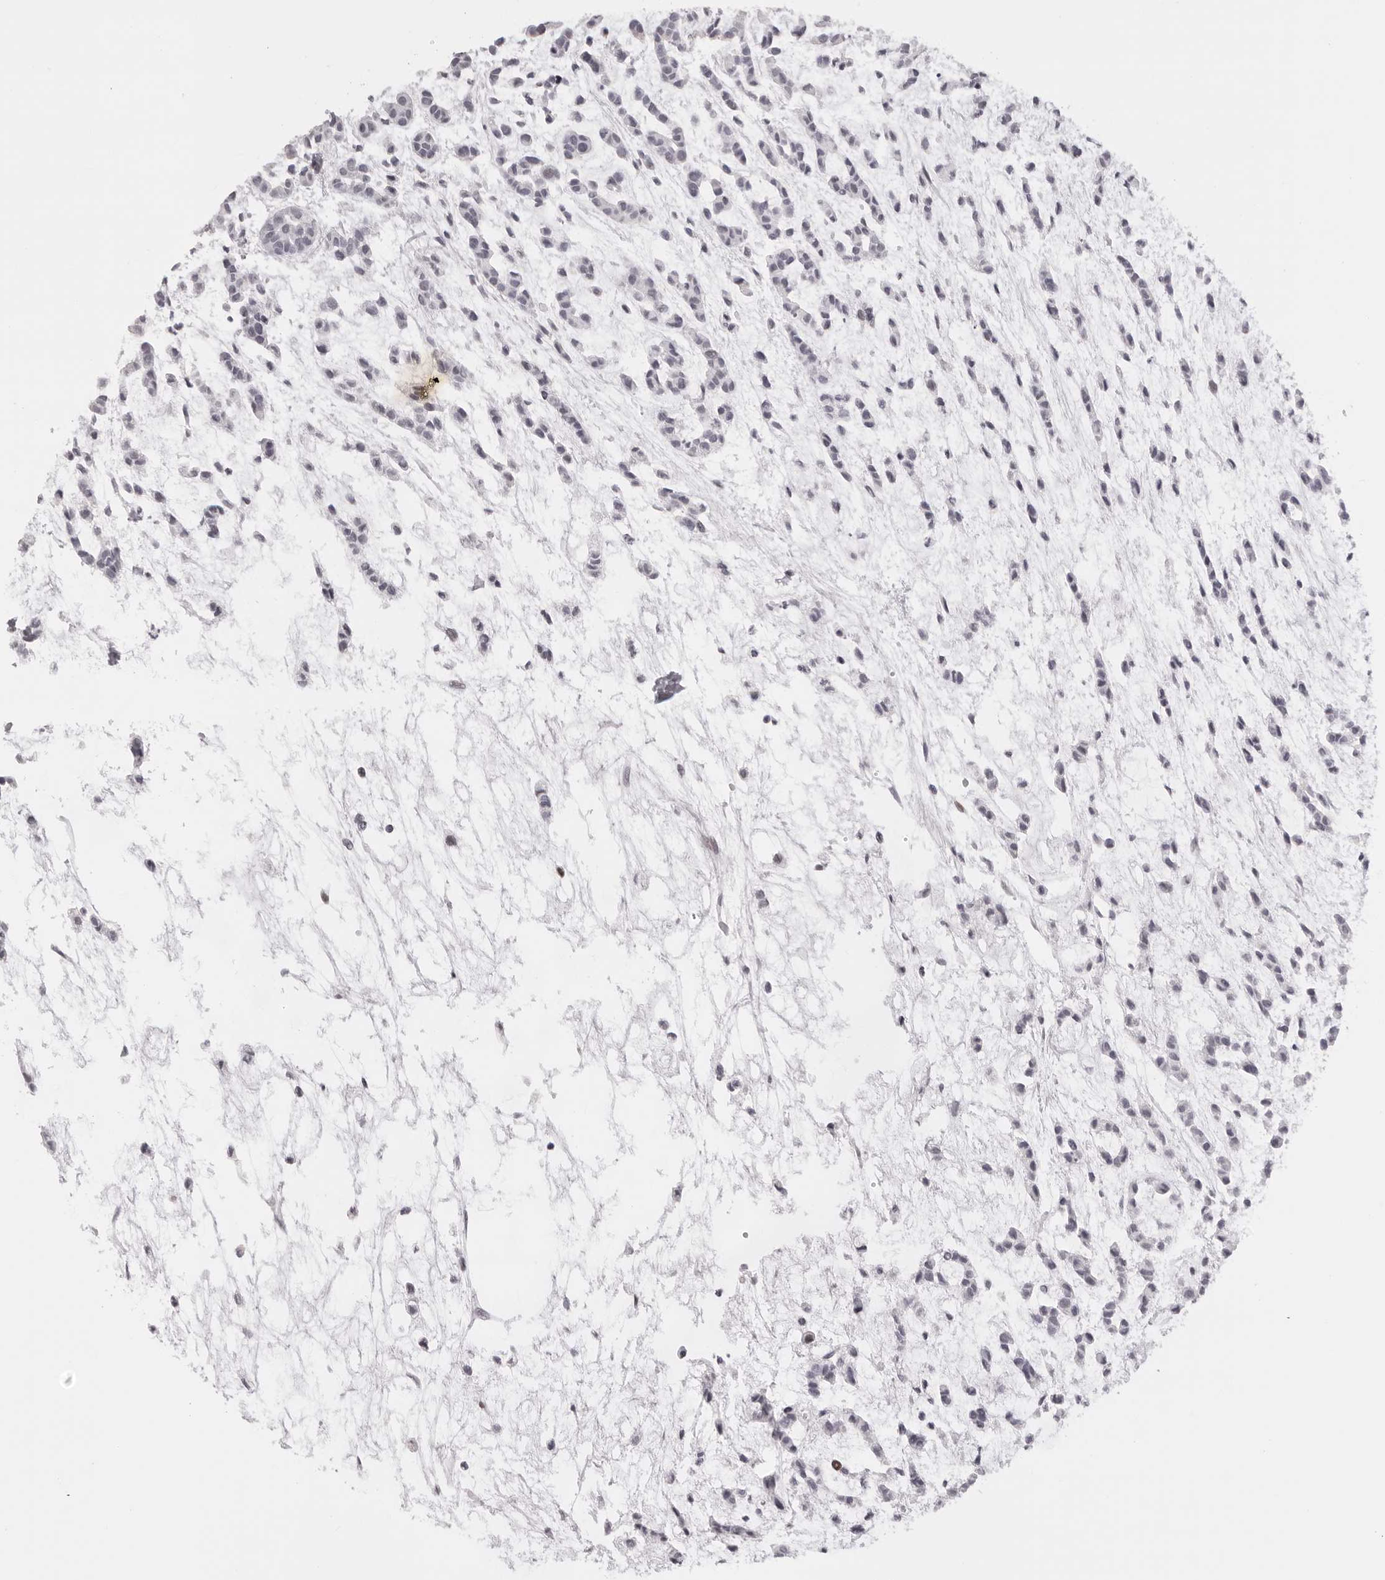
{"staining": {"intensity": "negative", "quantity": "none", "location": "none"}, "tissue": "head and neck cancer", "cell_type": "Tumor cells", "image_type": "cancer", "snomed": [{"axis": "morphology", "description": "Adenocarcinoma, NOS"}, {"axis": "morphology", "description": "Adenoma, NOS"}, {"axis": "topography", "description": "Head-Neck"}], "caption": "Image shows no significant protein positivity in tumor cells of head and neck adenocarcinoma.", "gene": "MAFK", "patient": {"sex": "female", "age": 55}}